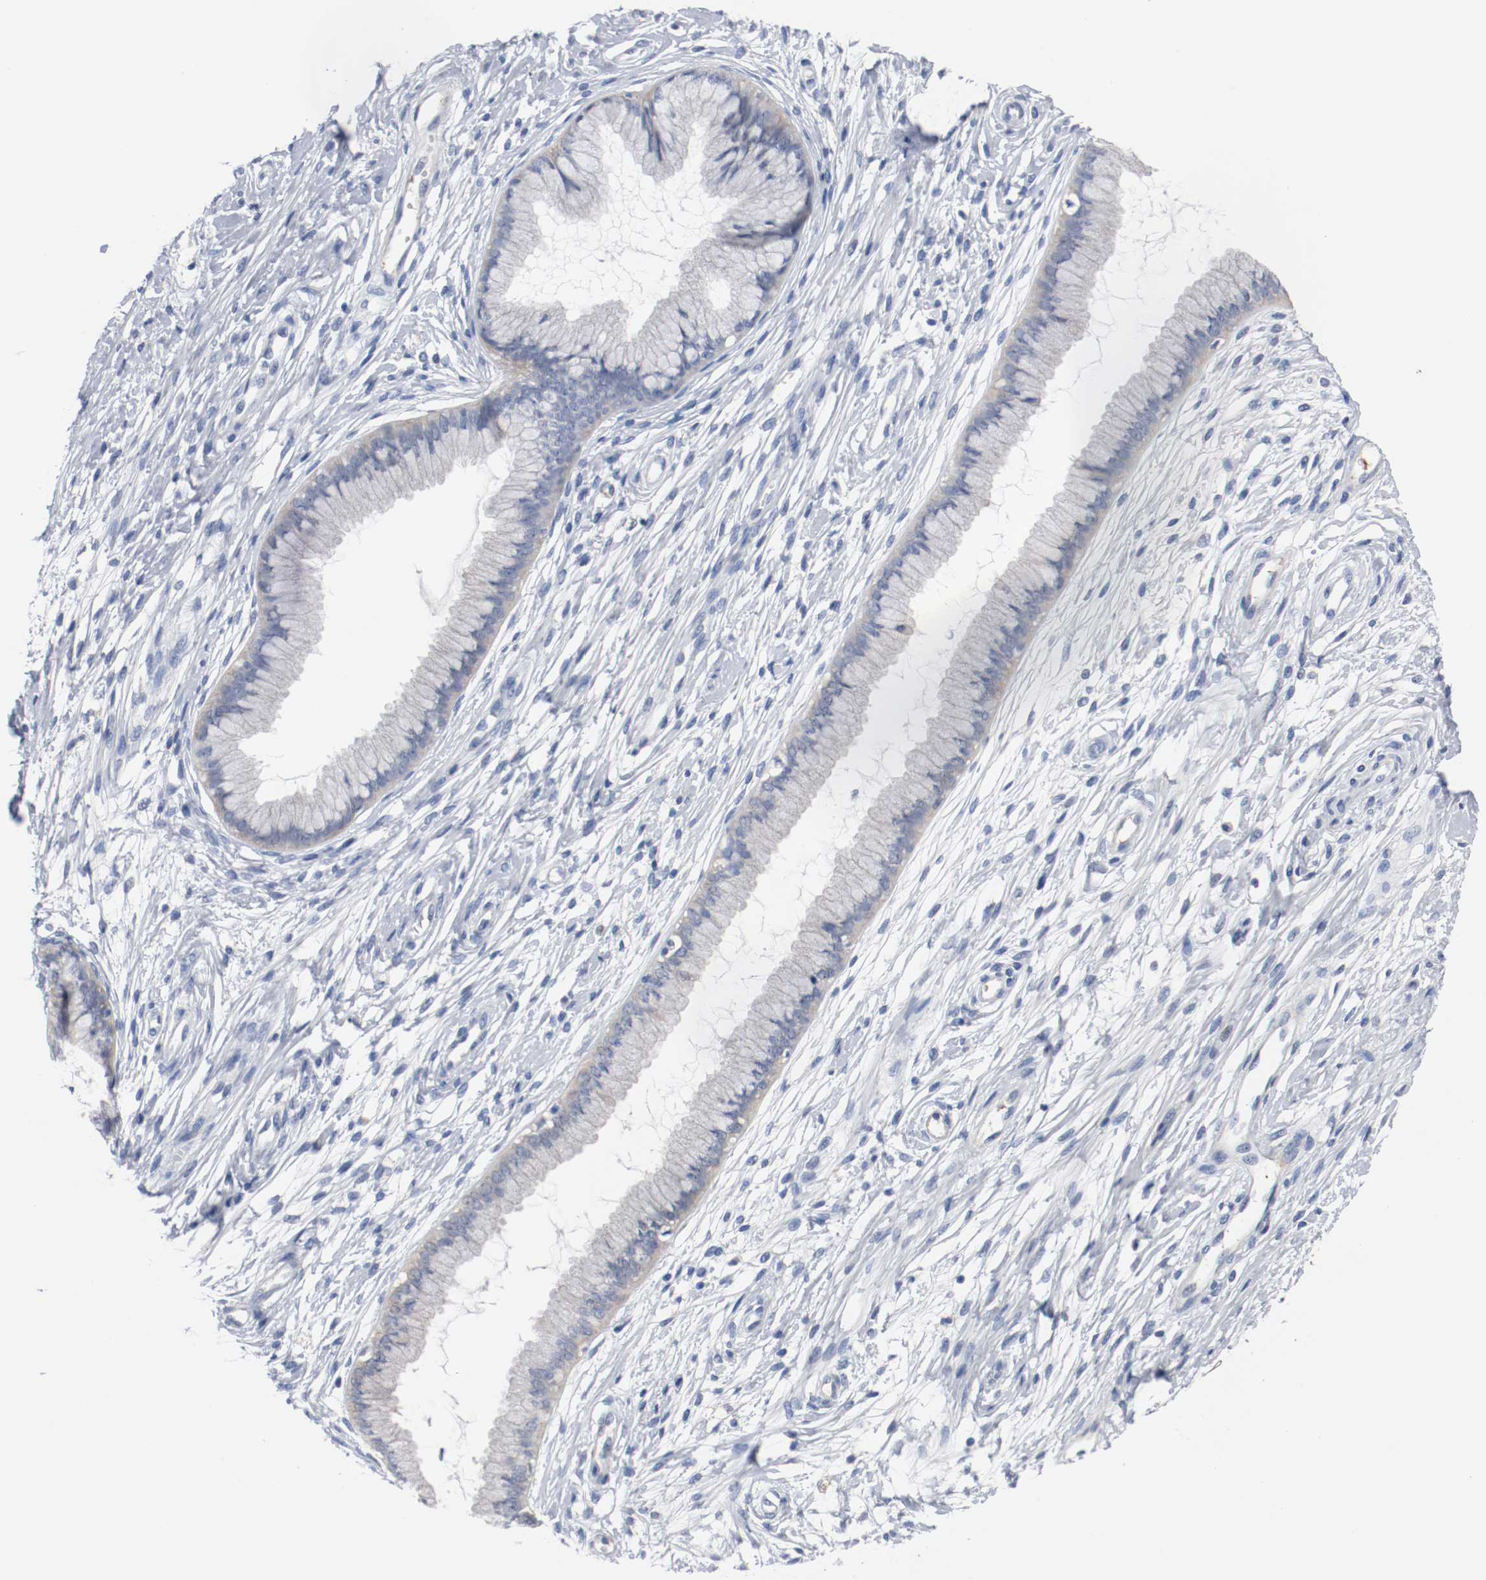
{"staining": {"intensity": "weak", "quantity": ">75%", "location": "cytoplasmic/membranous"}, "tissue": "cervix", "cell_type": "Glandular cells", "image_type": "normal", "snomed": [{"axis": "morphology", "description": "Normal tissue, NOS"}, {"axis": "topography", "description": "Cervix"}], "caption": "Protein staining displays weak cytoplasmic/membranous expression in about >75% of glandular cells in unremarkable cervix. Nuclei are stained in blue.", "gene": "TNC", "patient": {"sex": "female", "age": 39}}